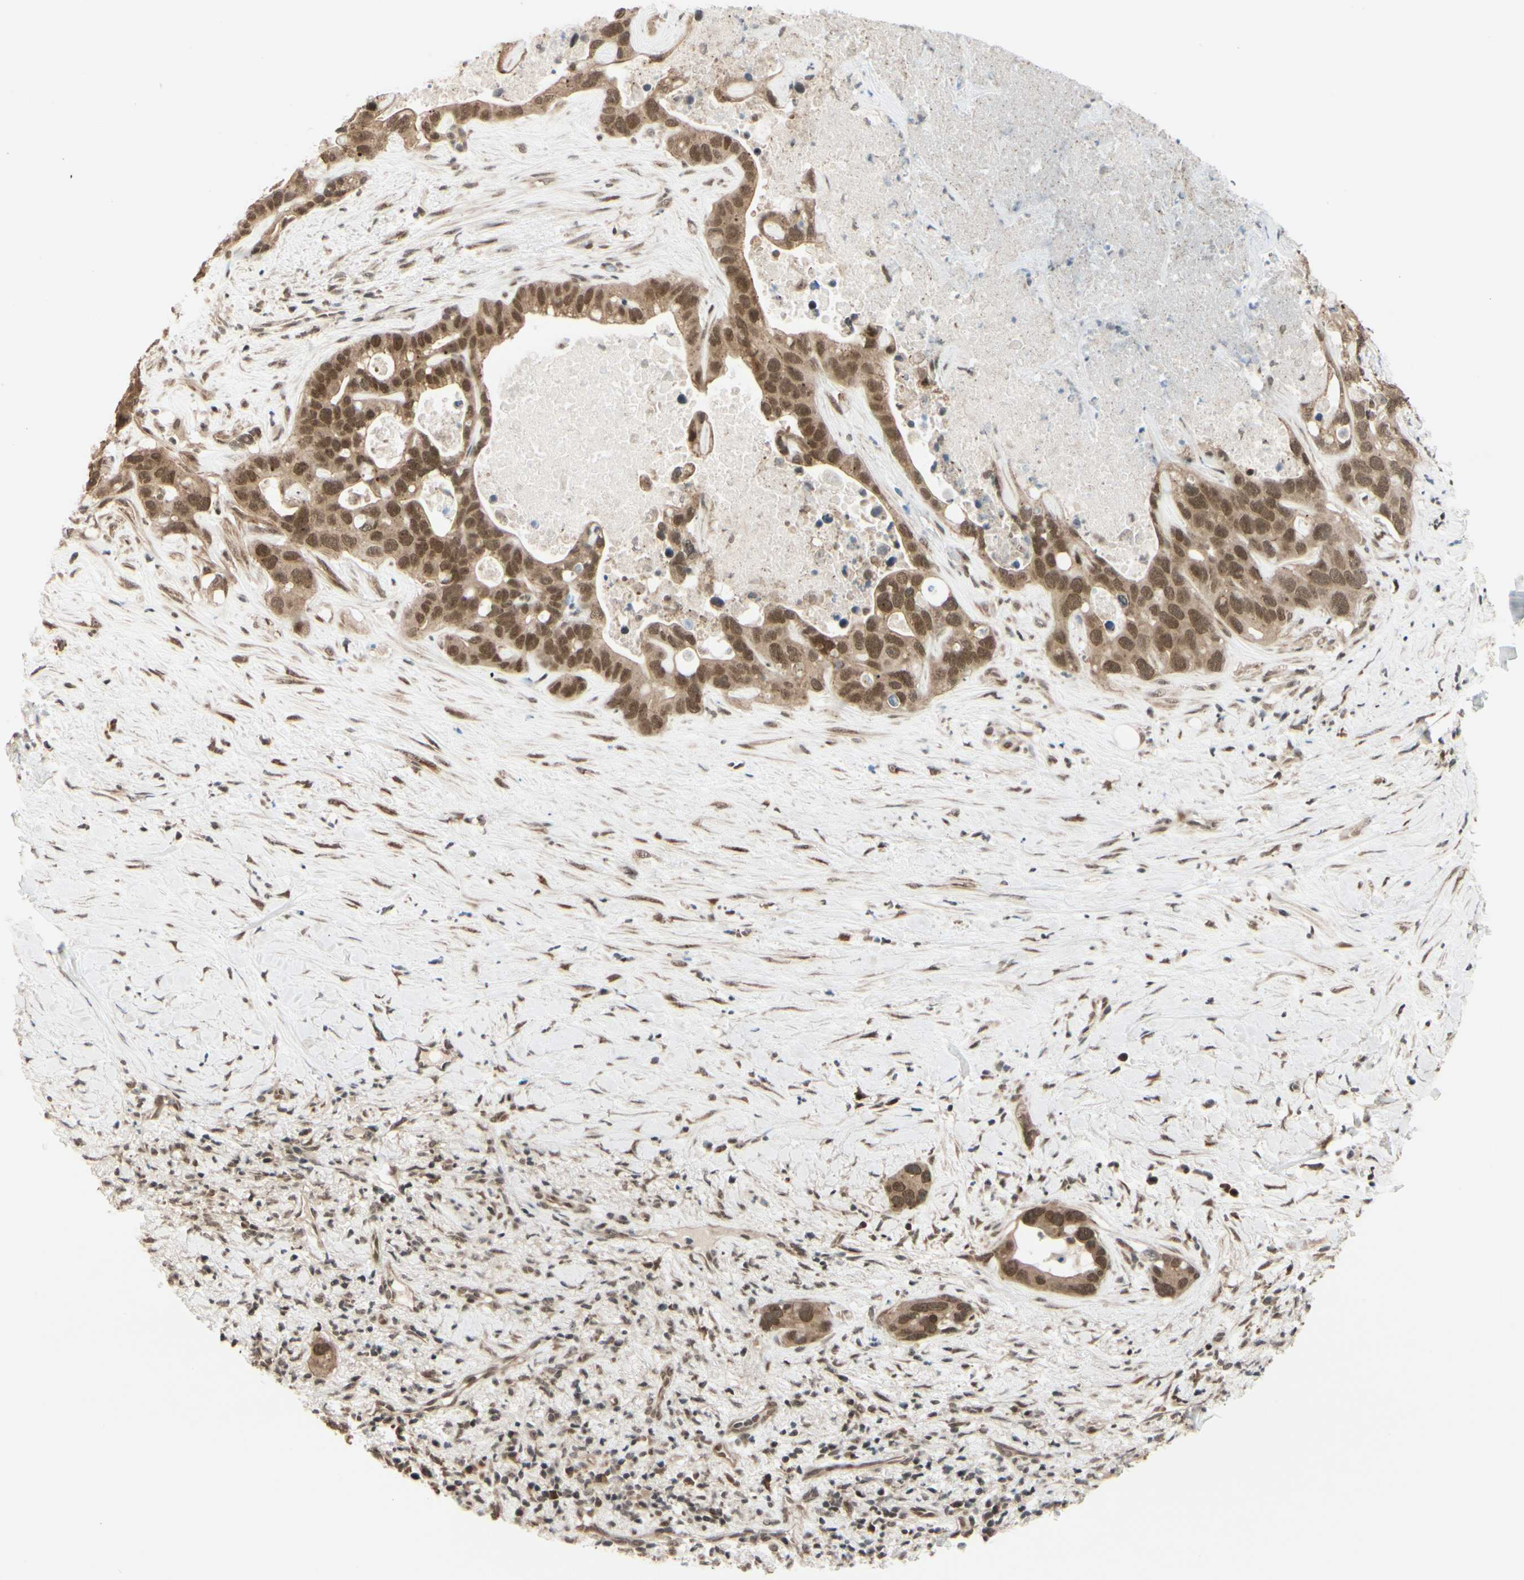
{"staining": {"intensity": "moderate", "quantity": ">75%", "location": "cytoplasmic/membranous,nuclear"}, "tissue": "liver cancer", "cell_type": "Tumor cells", "image_type": "cancer", "snomed": [{"axis": "morphology", "description": "Cholangiocarcinoma"}, {"axis": "topography", "description": "Liver"}], "caption": "Liver cancer tissue shows moderate cytoplasmic/membranous and nuclear expression in approximately >75% of tumor cells, visualized by immunohistochemistry.", "gene": "BRMS1", "patient": {"sex": "female", "age": 65}}